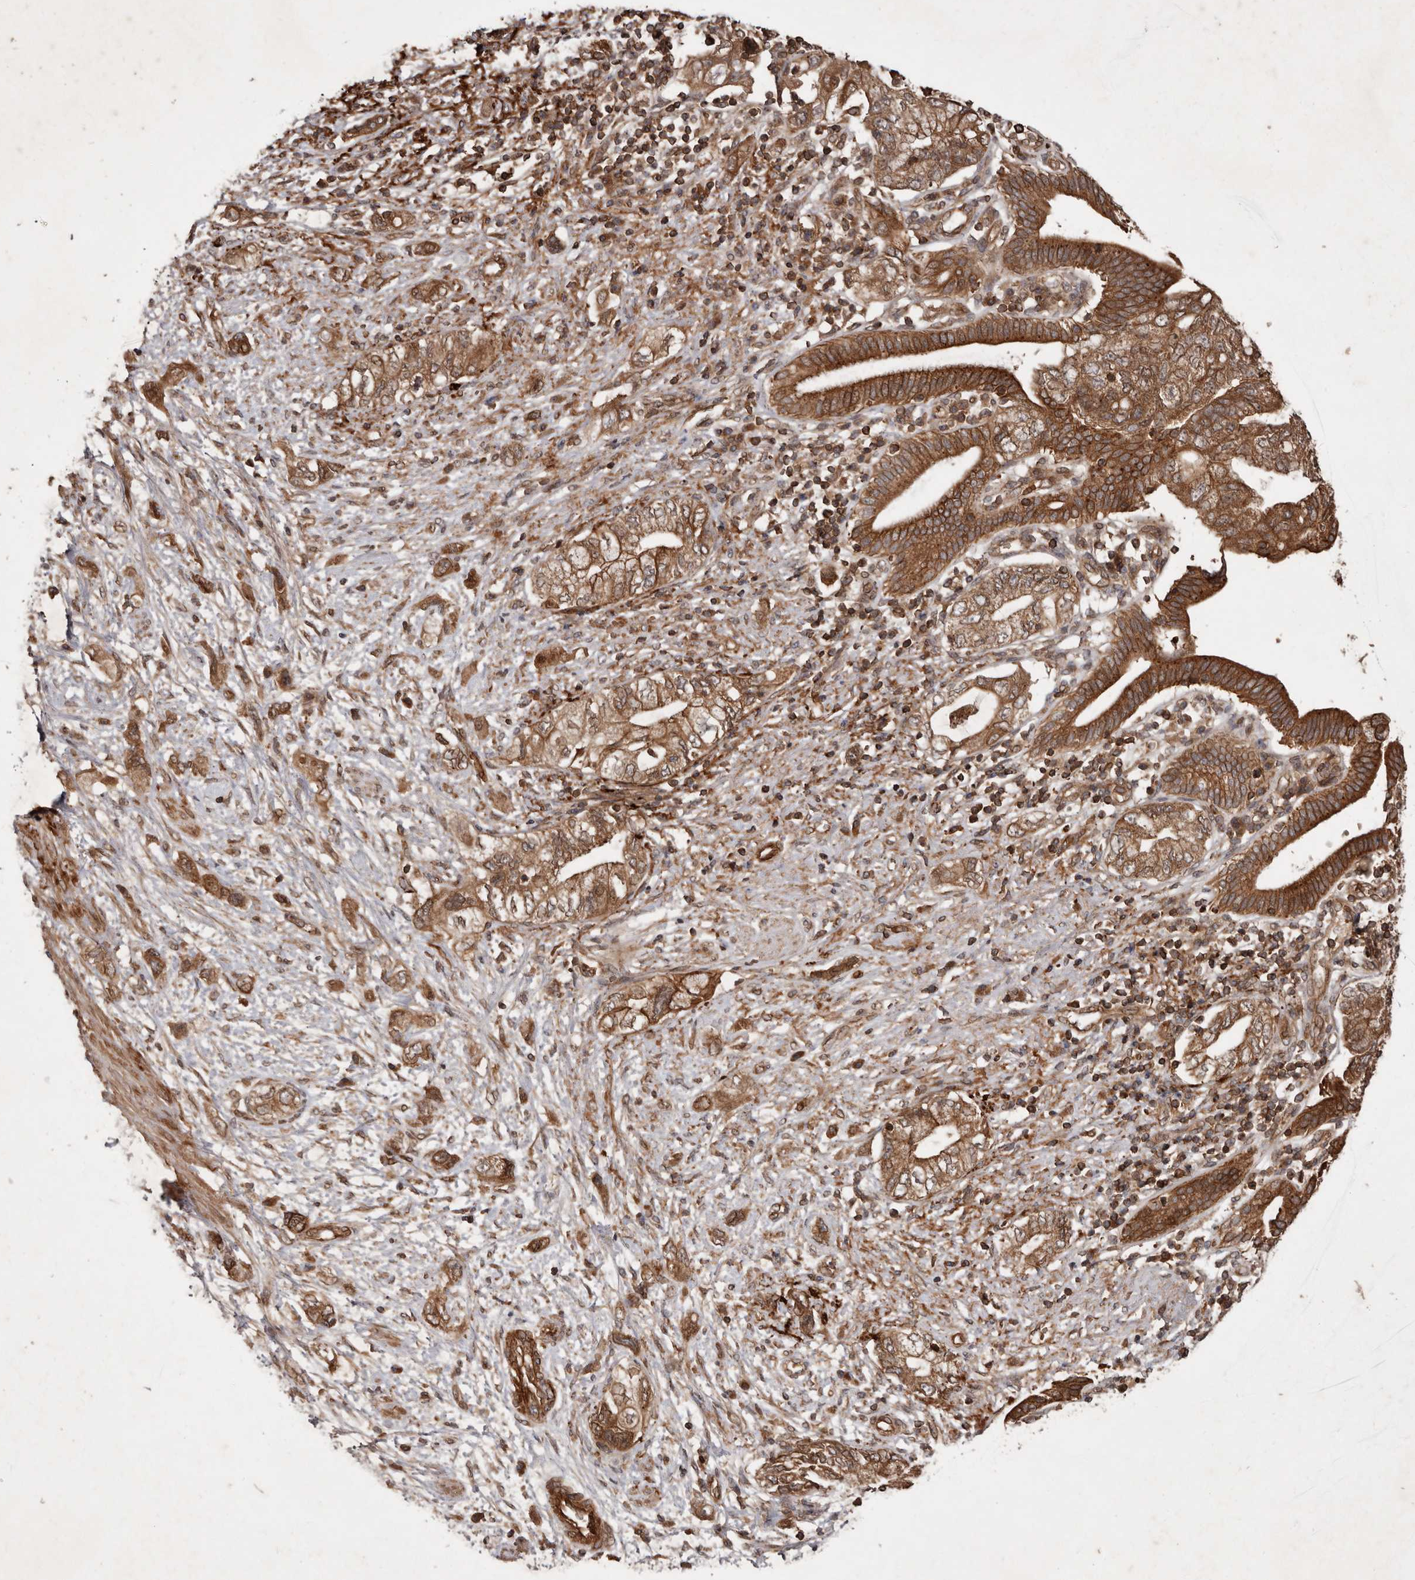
{"staining": {"intensity": "moderate", "quantity": ">75%", "location": "cytoplasmic/membranous"}, "tissue": "pancreatic cancer", "cell_type": "Tumor cells", "image_type": "cancer", "snomed": [{"axis": "morphology", "description": "Adenocarcinoma, NOS"}, {"axis": "topography", "description": "Pancreas"}], "caption": "High-magnification brightfield microscopy of adenocarcinoma (pancreatic) stained with DAB (3,3'-diaminobenzidine) (brown) and counterstained with hematoxylin (blue). tumor cells exhibit moderate cytoplasmic/membranous positivity is appreciated in about>75% of cells.", "gene": "STK36", "patient": {"sex": "female", "age": 73}}